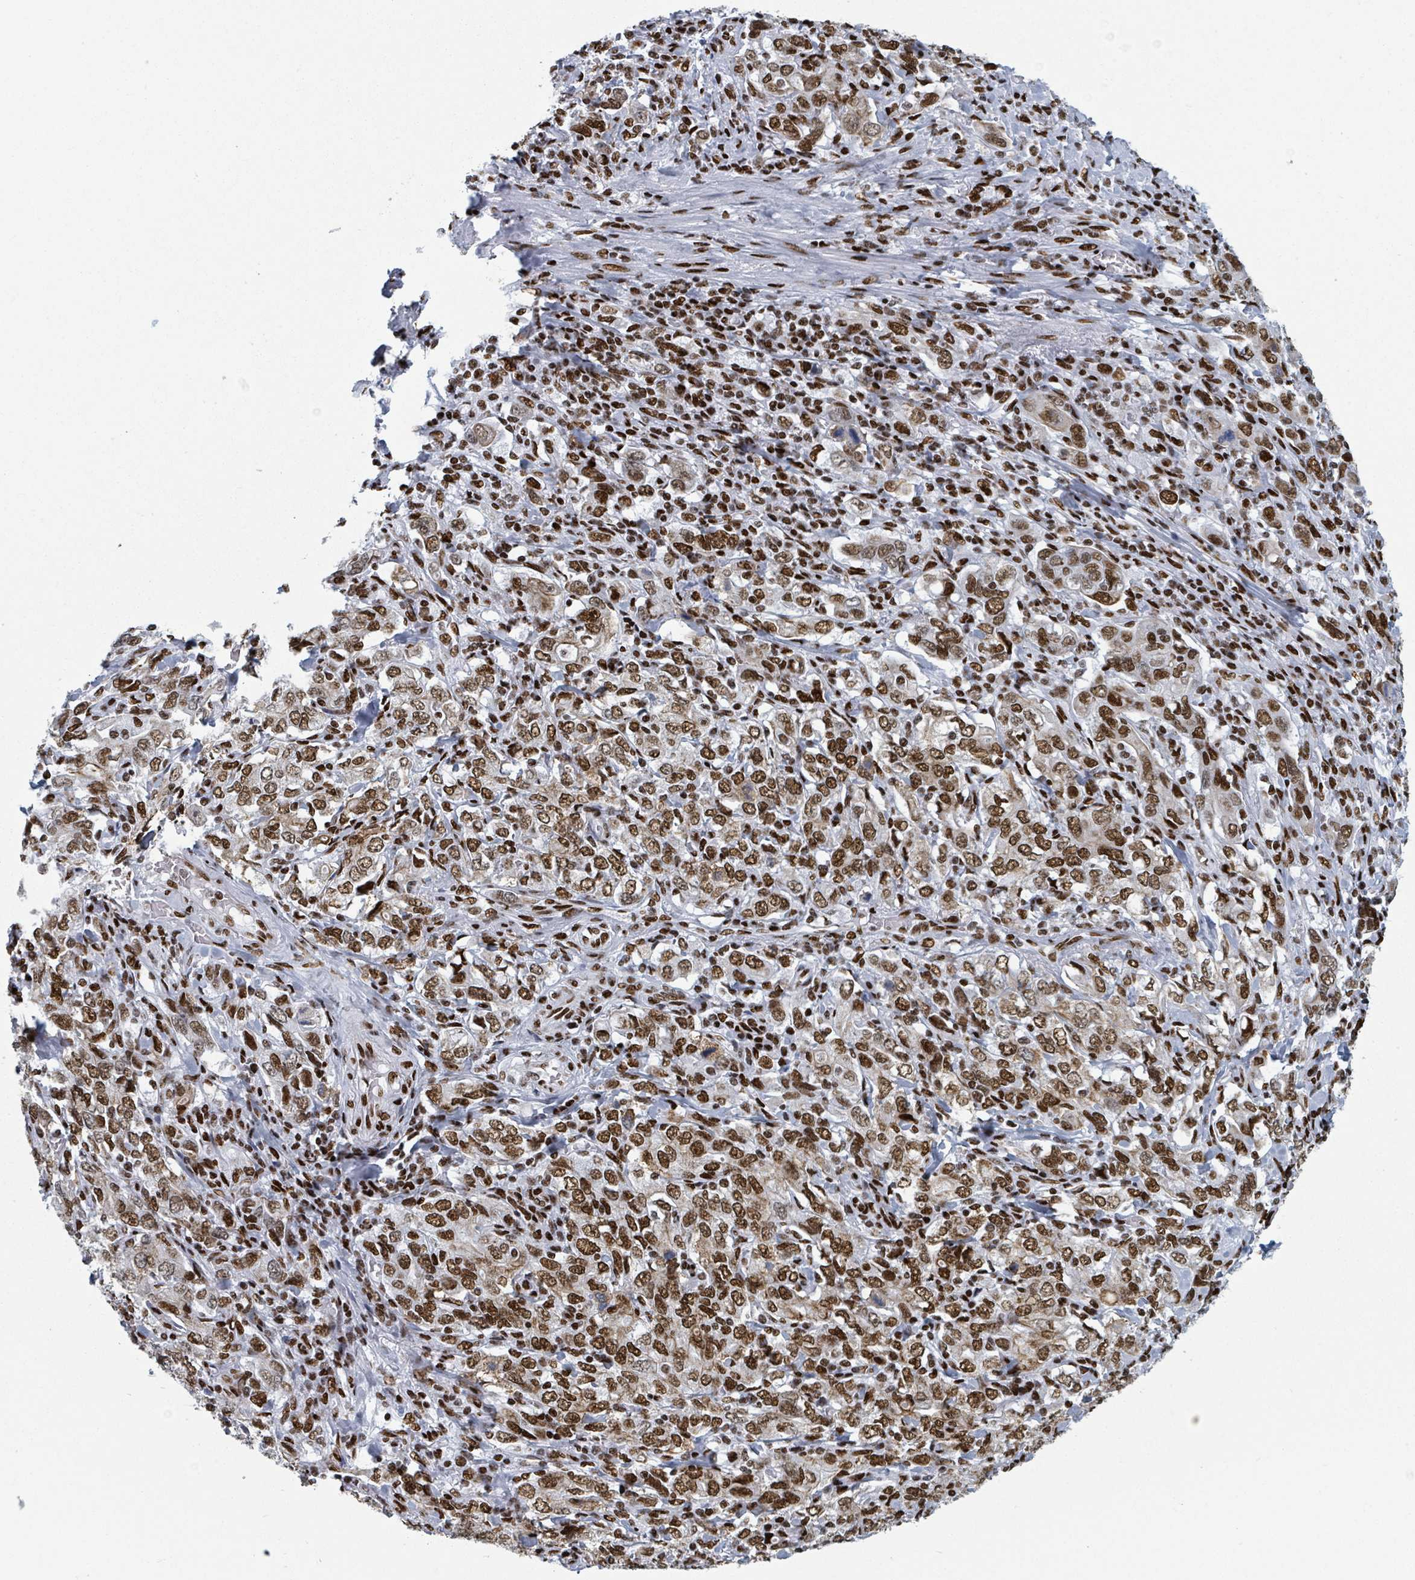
{"staining": {"intensity": "moderate", "quantity": ">75%", "location": "nuclear"}, "tissue": "stomach cancer", "cell_type": "Tumor cells", "image_type": "cancer", "snomed": [{"axis": "morphology", "description": "Adenocarcinoma, NOS"}, {"axis": "topography", "description": "Stomach, upper"}, {"axis": "topography", "description": "Stomach"}], "caption": "Stomach cancer was stained to show a protein in brown. There is medium levels of moderate nuclear staining in approximately >75% of tumor cells.", "gene": "DHX16", "patient": {"sex": "male", "age": 62}}